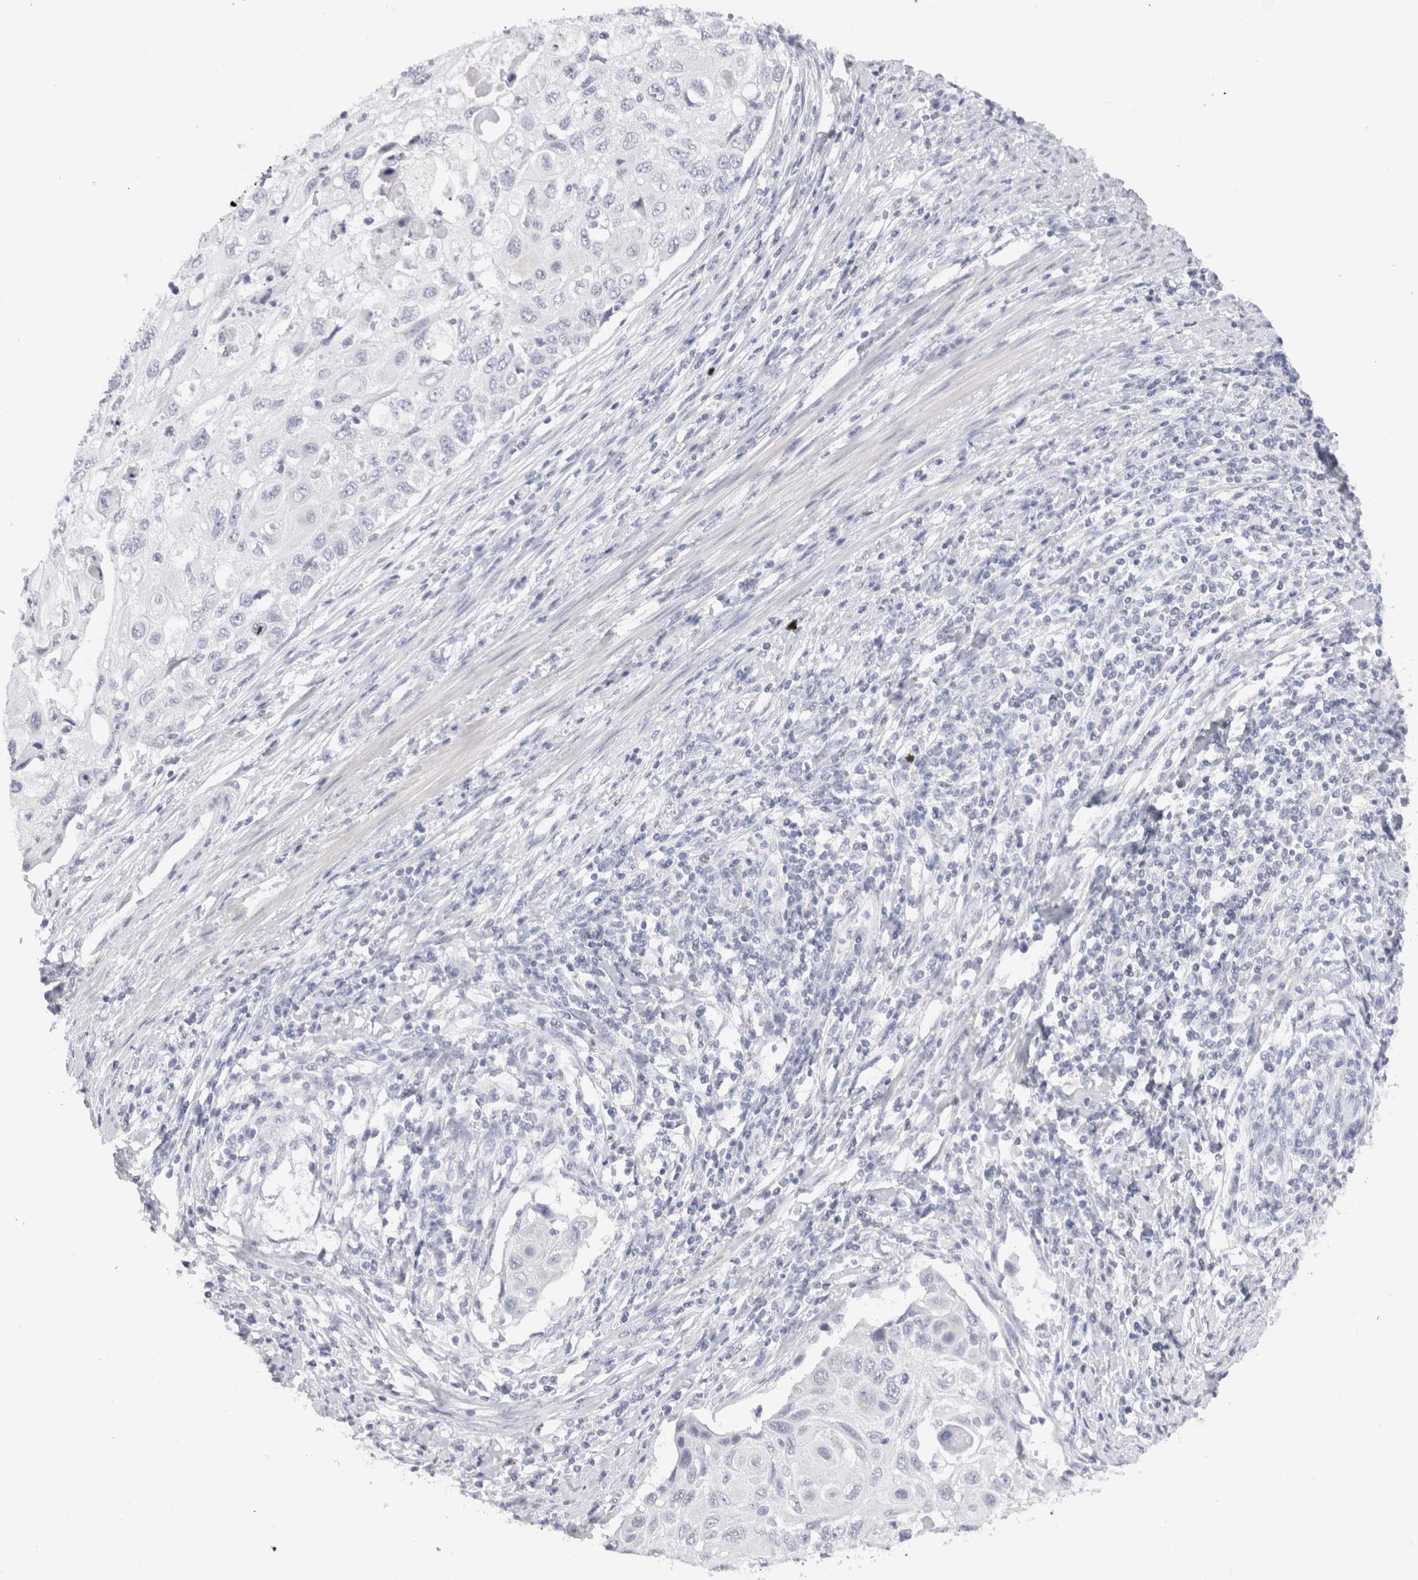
{"staining": {"intensity": "negative", "quantity": "none", "location": "none"}, "tissue": "cervical cancer", "cell_type": "Tumor cells", "image_type": "cancer", "snomed": [{"axis": "morphology", "description": "Squamous cell carcinoma, NOS"}, {"axis": "topography", "description": "Cervix"}], "caption": "An image of cervical cancer (squamous cell carcinoma) stained for a protein demonstrates no brown staining in tumor cells. Brightfield microscopy of immunohistochemistry stained with DAB (brown) and hematoxylin (blue), captured at high magnification.", "gene": "C9orf50", "patient": {"sex": "female", "age": 70}}